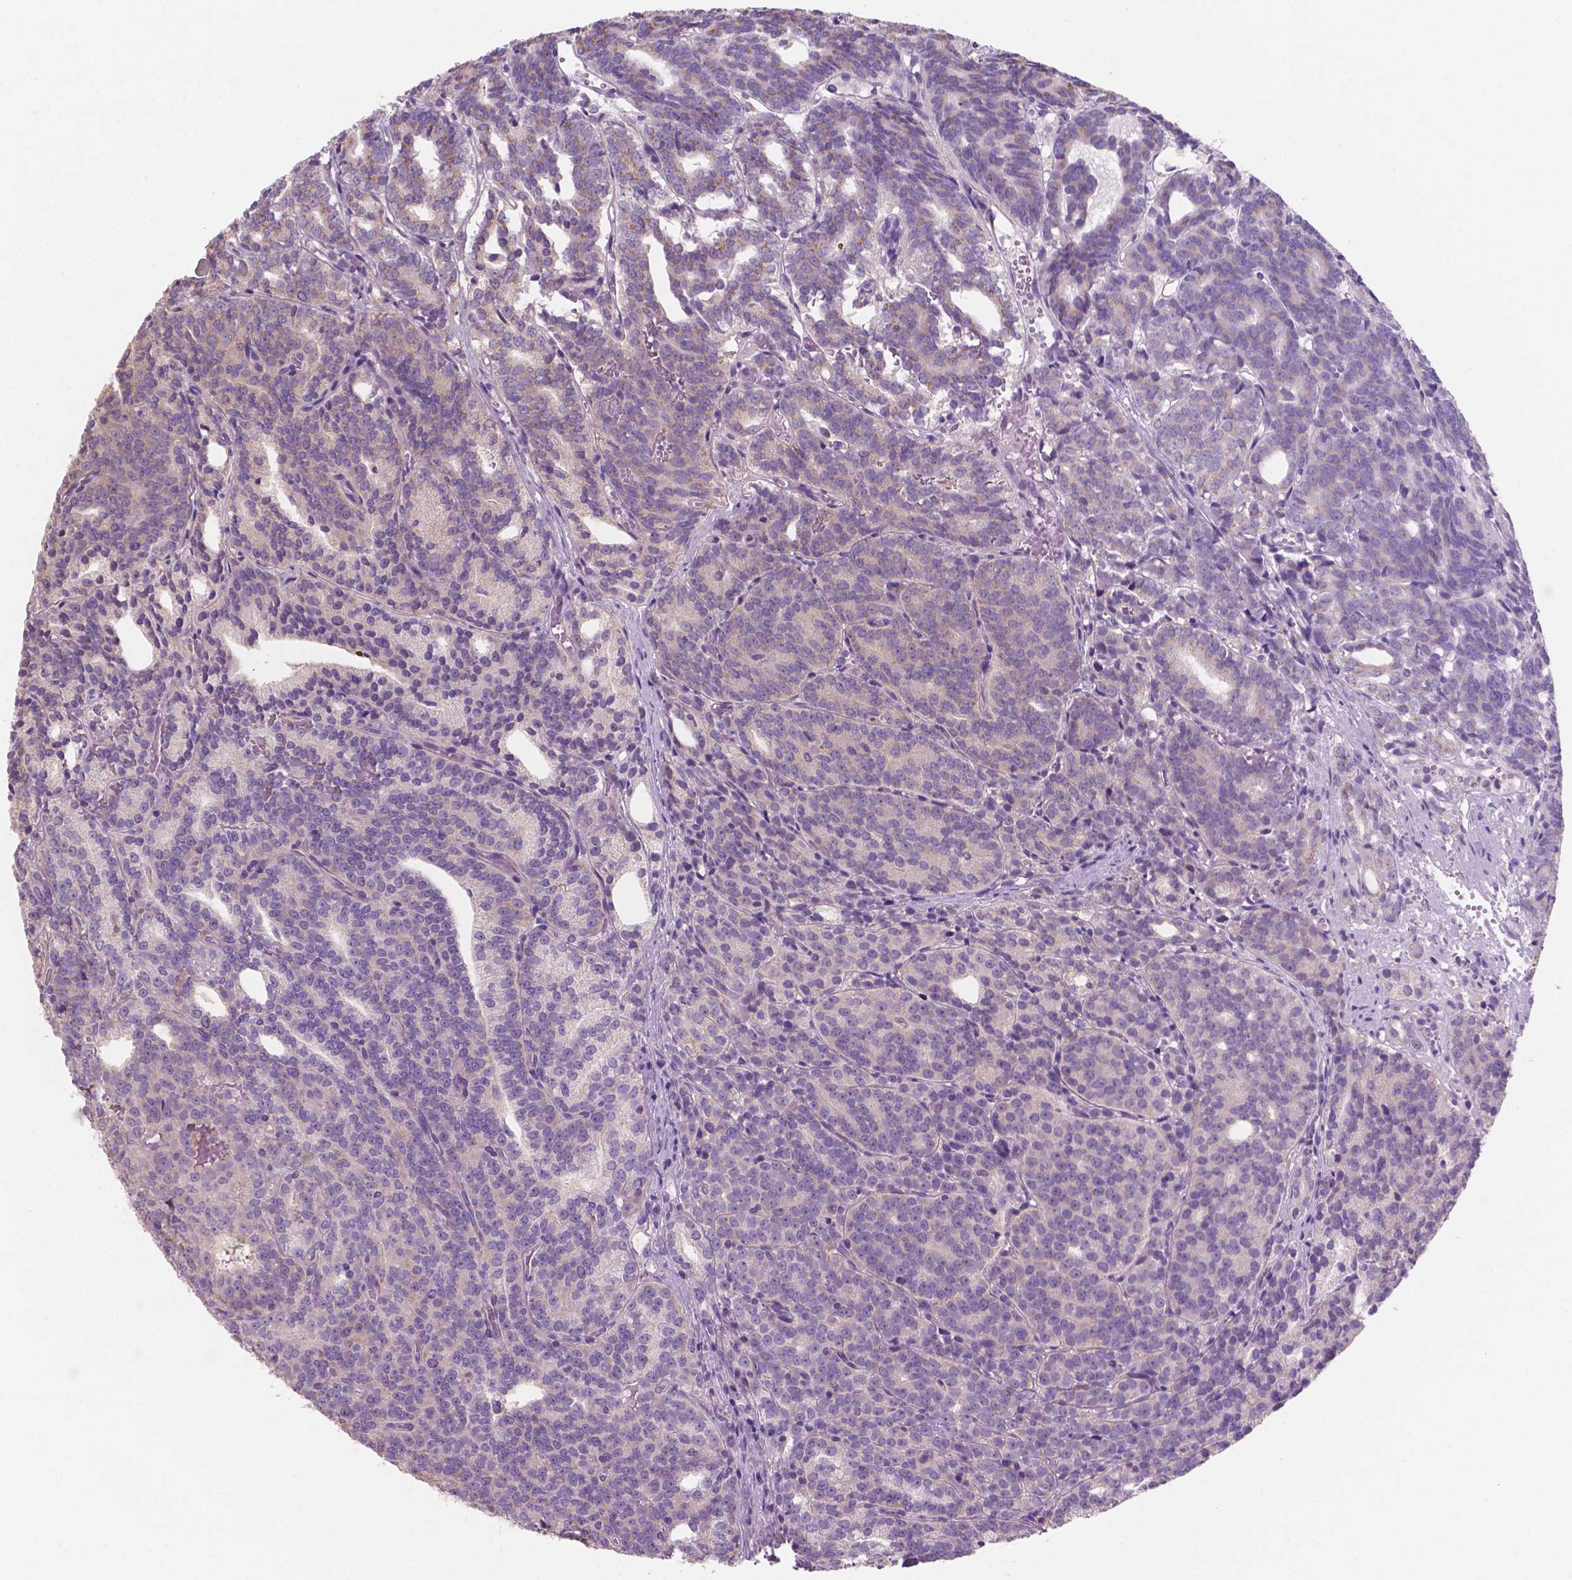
{"staining": {"intensity": "negative", "quantity": "none", "location": "none"}, "tissue": "prostate cancer", "cell_type": "Tumor cells", "image_type": "cancer", "snomed": [{"axis": "morphology", "description": "Adenocarcinoma, High grade"}, {"axis": "topography", "description": "Prostate"}], "caption": "This is a micrograph of IHC staining of adenocarcinoma (high-grade) (prostate), which shows no positivity in tumor cells.", "gene": "SBSN", "patient": {"sex": "male", "age": 53}}